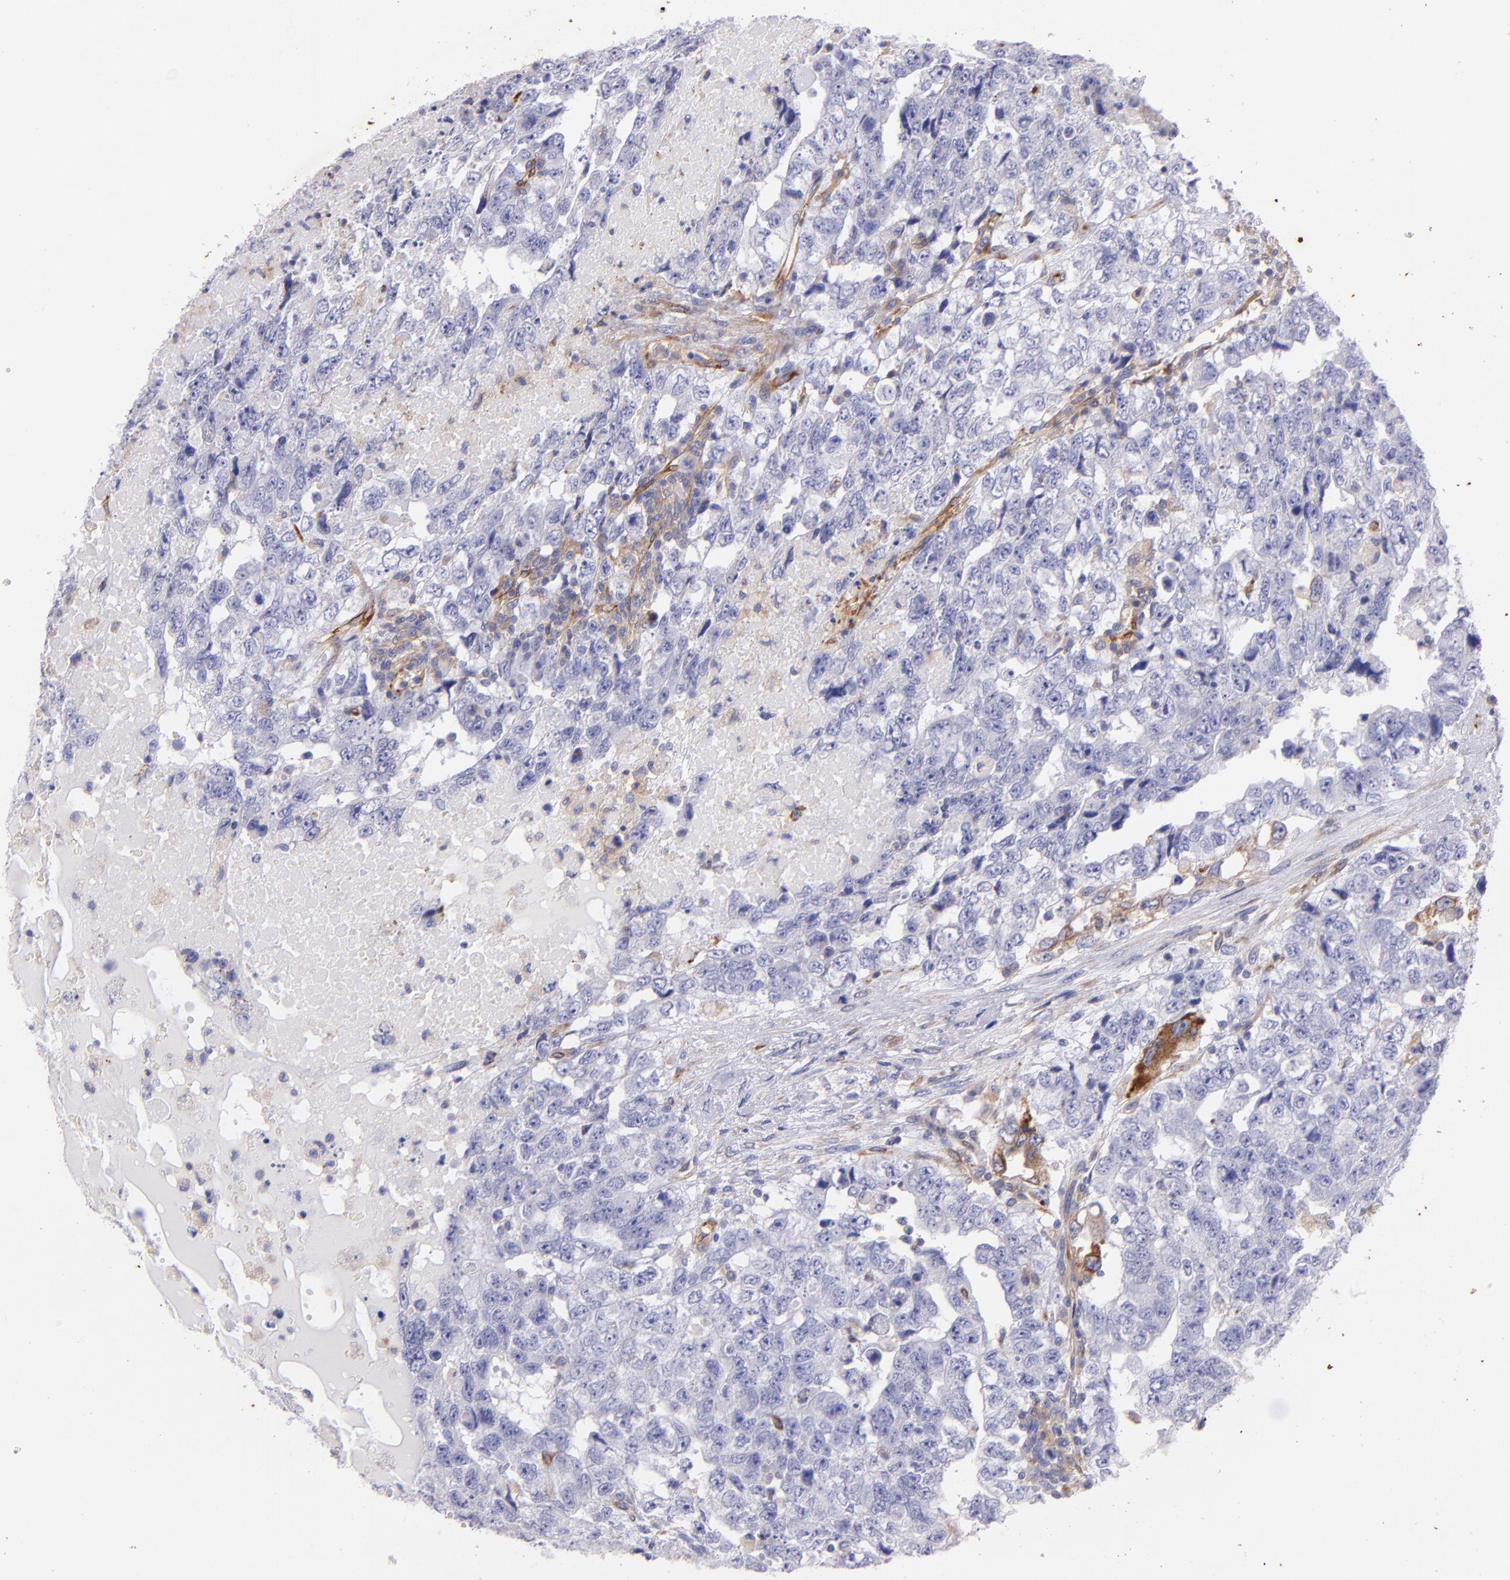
{"staining": {"intensity": "negative", "quantity": "none", "location": "none"}, "tissue": "testis cancer", "cell_type": "Tumor cells", "image_type": "cancer", "snomed": [{"axis": "morphology", "description": "Carcinoma, Embryonal, NOS"}, {"axis": "topography", "description": "Testis"}], "caption": "IHC of human testis embryonal carcinoma shows no positivity in tumor cells. The staining was performed using DAB to visualize the protein expression in brown, while the nuclei were stained in blue with hematoxylin (Magnification: 20x).", "gene": "RET", "patient": {"sex": "male", "age": 36}}